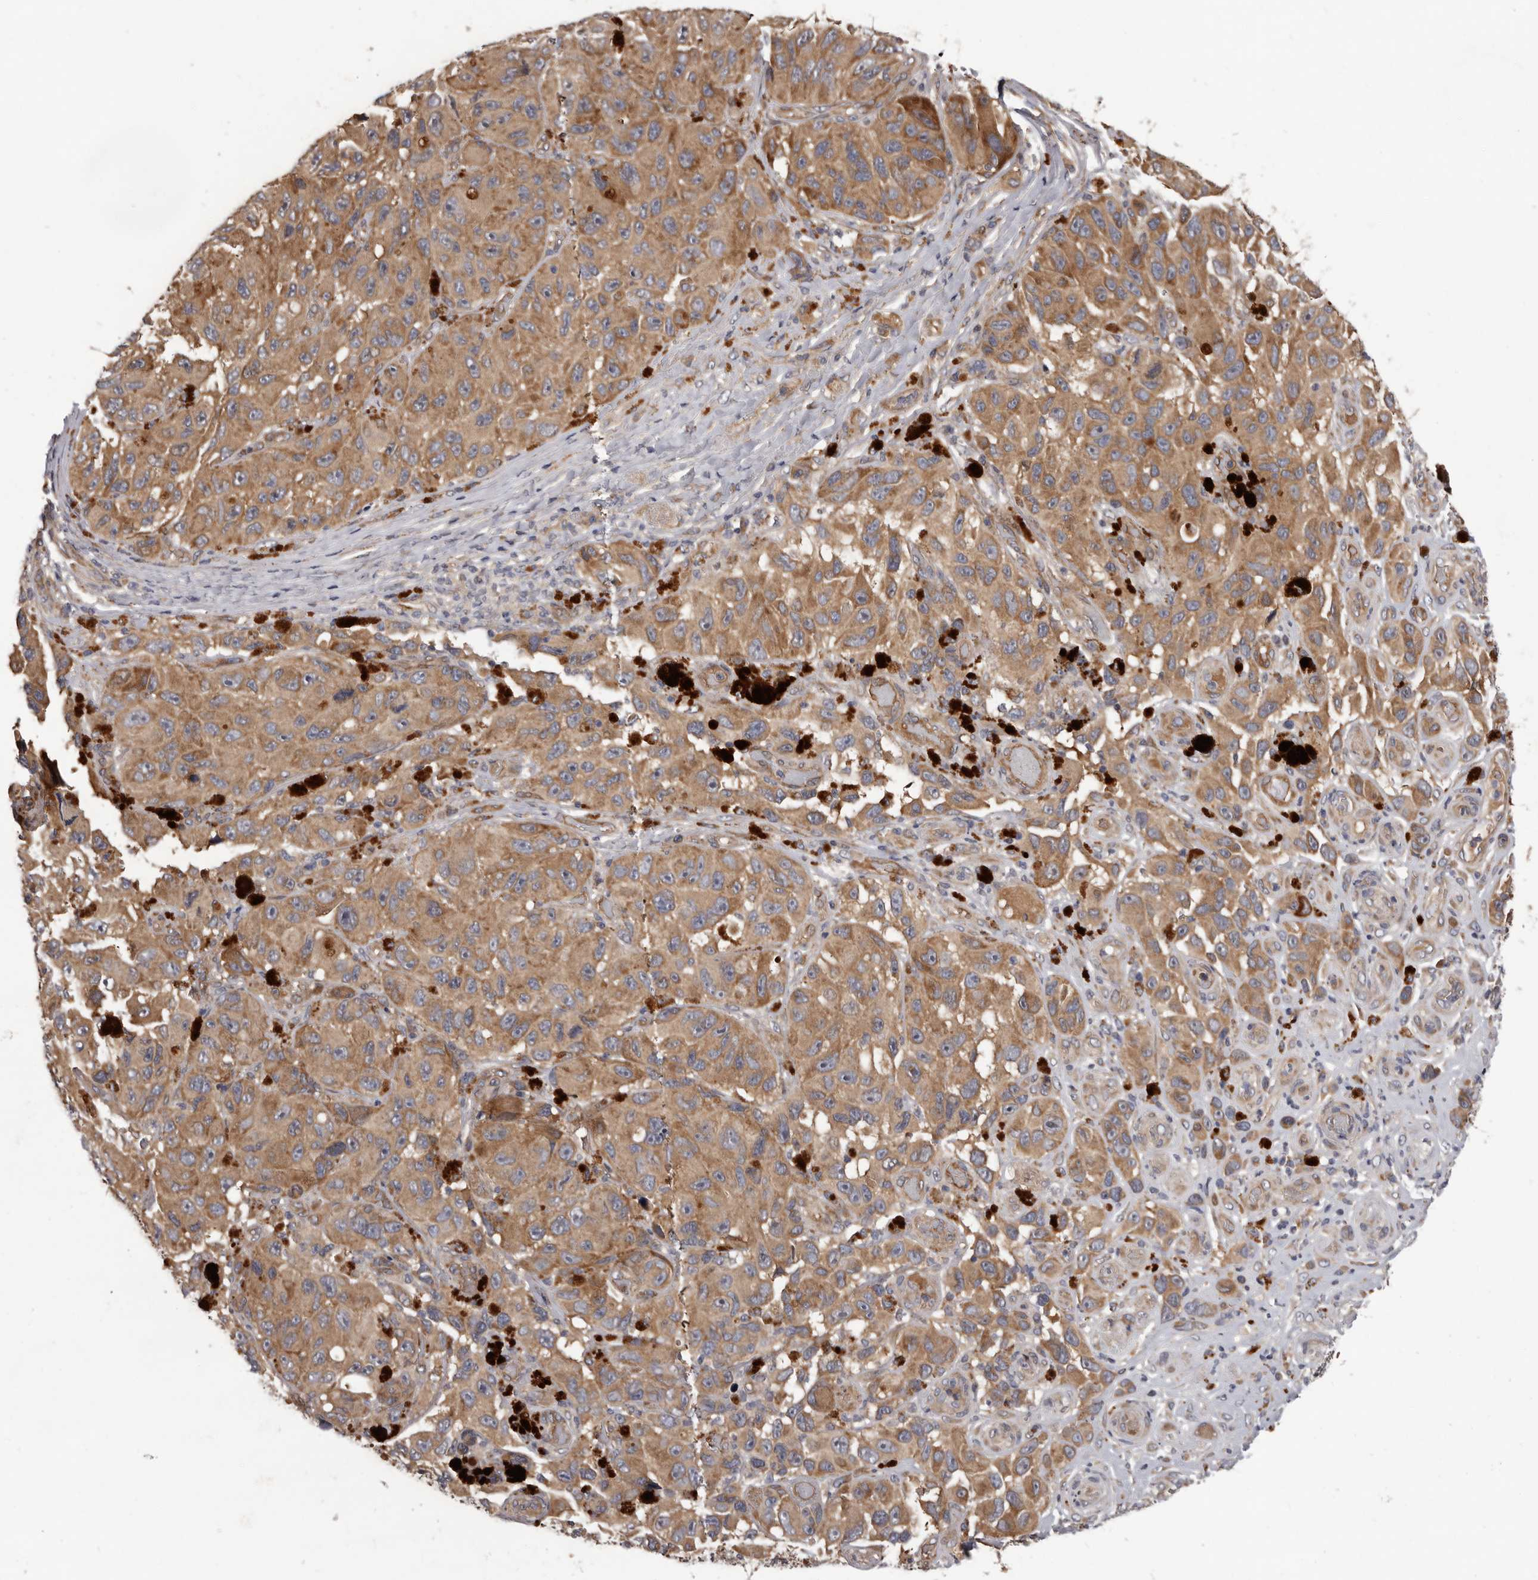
{"staining": {"intensity": "moderate", "quantity": ">75%", "location": "cytoplasmic/membranous"}, "tissue": "melanoma", "cell_type": "Tumor cells", "image_type": "cancer", "snomed": [{"axis": "morphology", "description": "Malignant melanoma, NOS"}, {"axis": "topography", "description": "Skin"}], "caption": "The histopathology image shows a brown stain indicating the presence of a protein in the cytoplasmic/membranous of tumor cells in melanoma.", "gene": "PRKD1", "patient": {"sex": "female", "age": 73}}